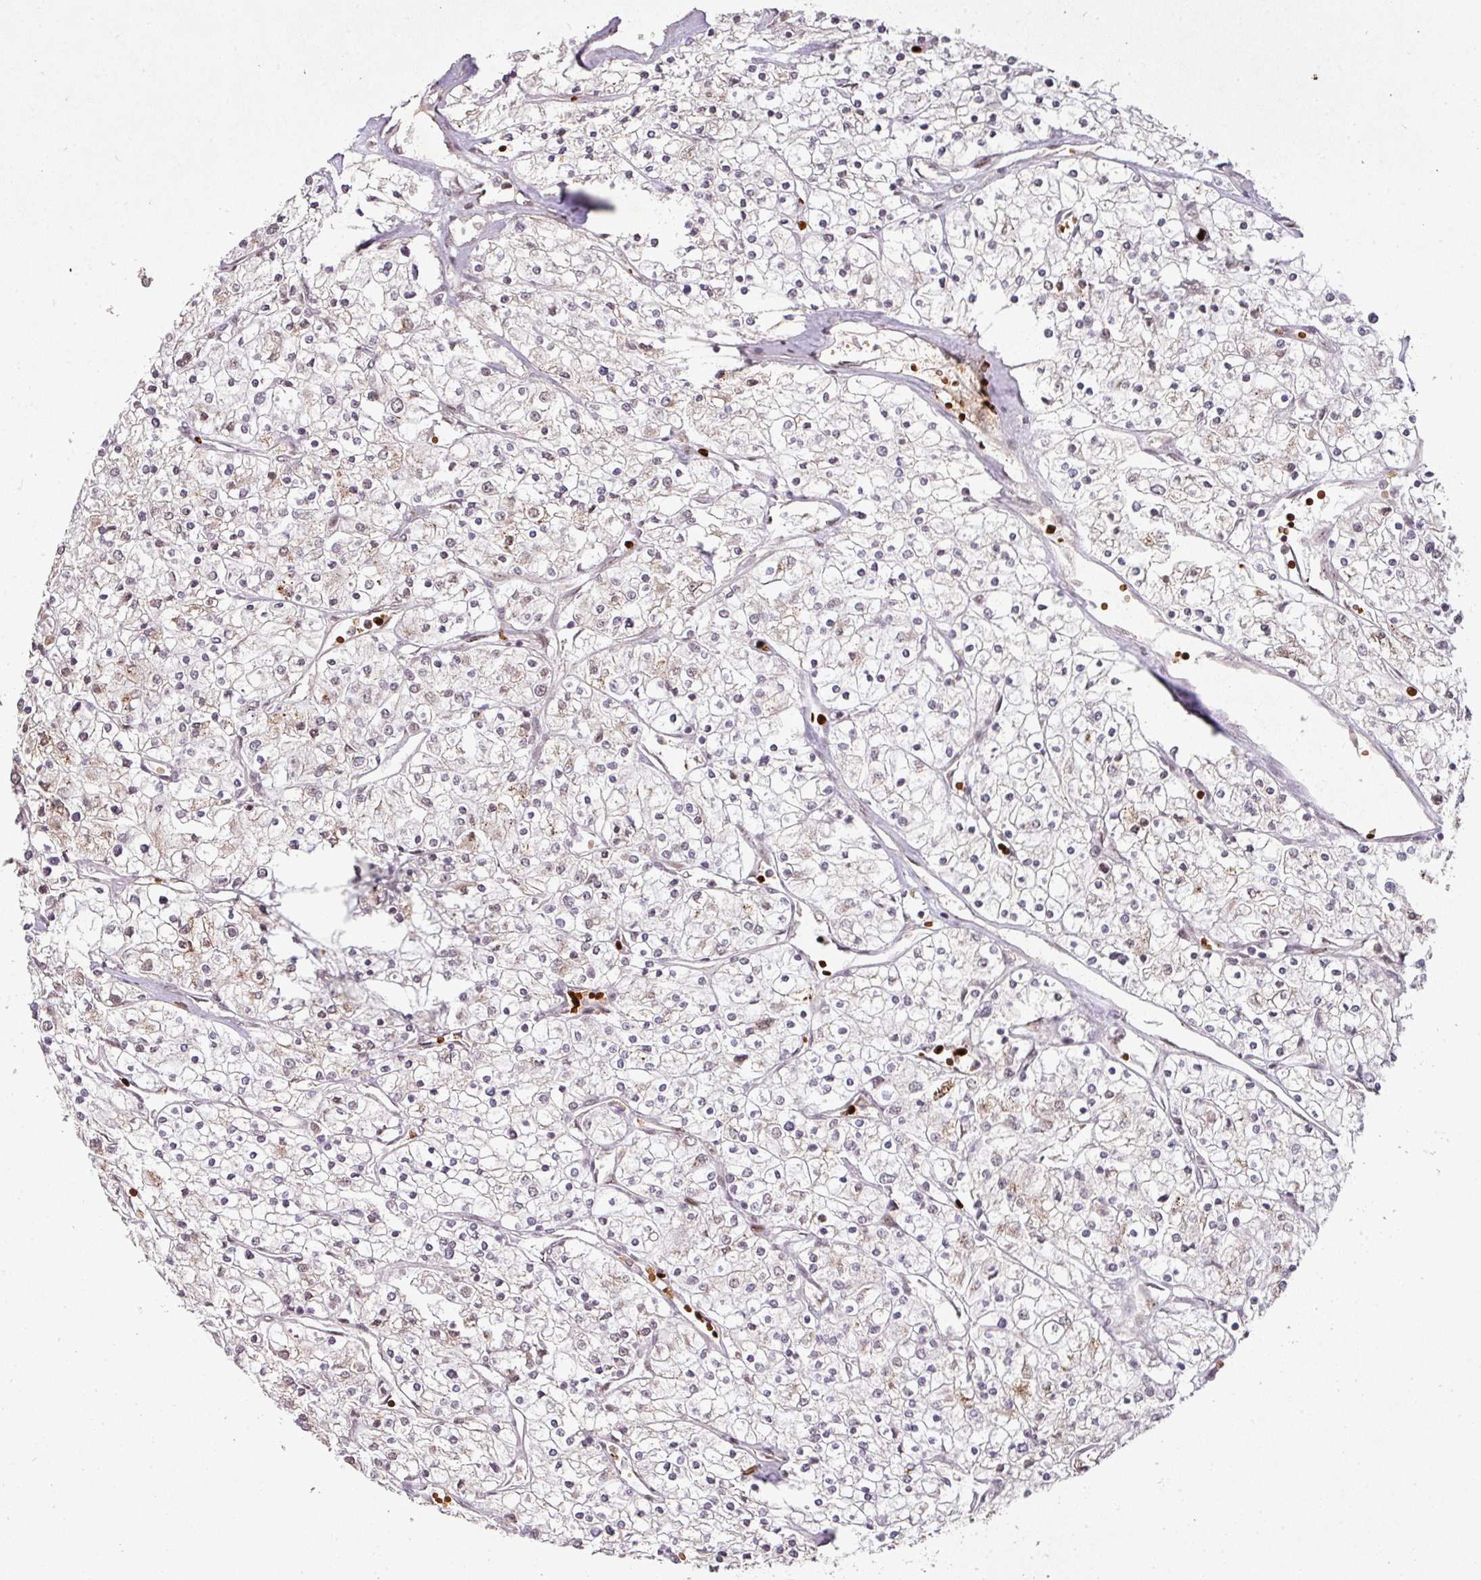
{"staining": {"intensity": "negative", "quantity": "none", "location": "none"}, "tissue": "renal cancer", "cell_type": "Tumor cells", "image_type": "cancer", "snomed": [{"axis": "morphology", "description": "Adenocarcinoma, NOS"}, {"axis": "topography", "description": "Kidney"}], "caption": "A micrograph of human renal adenocarcinoma is negative for staining in tumor cells. The staining was performed using DAB to visualize the protein expression in brown, while the nuclei were stained in blue with hematoxylin (Magnification: 20x).", "gene": "NEIL1", "patient": {"sex": "male", "age": 80}}